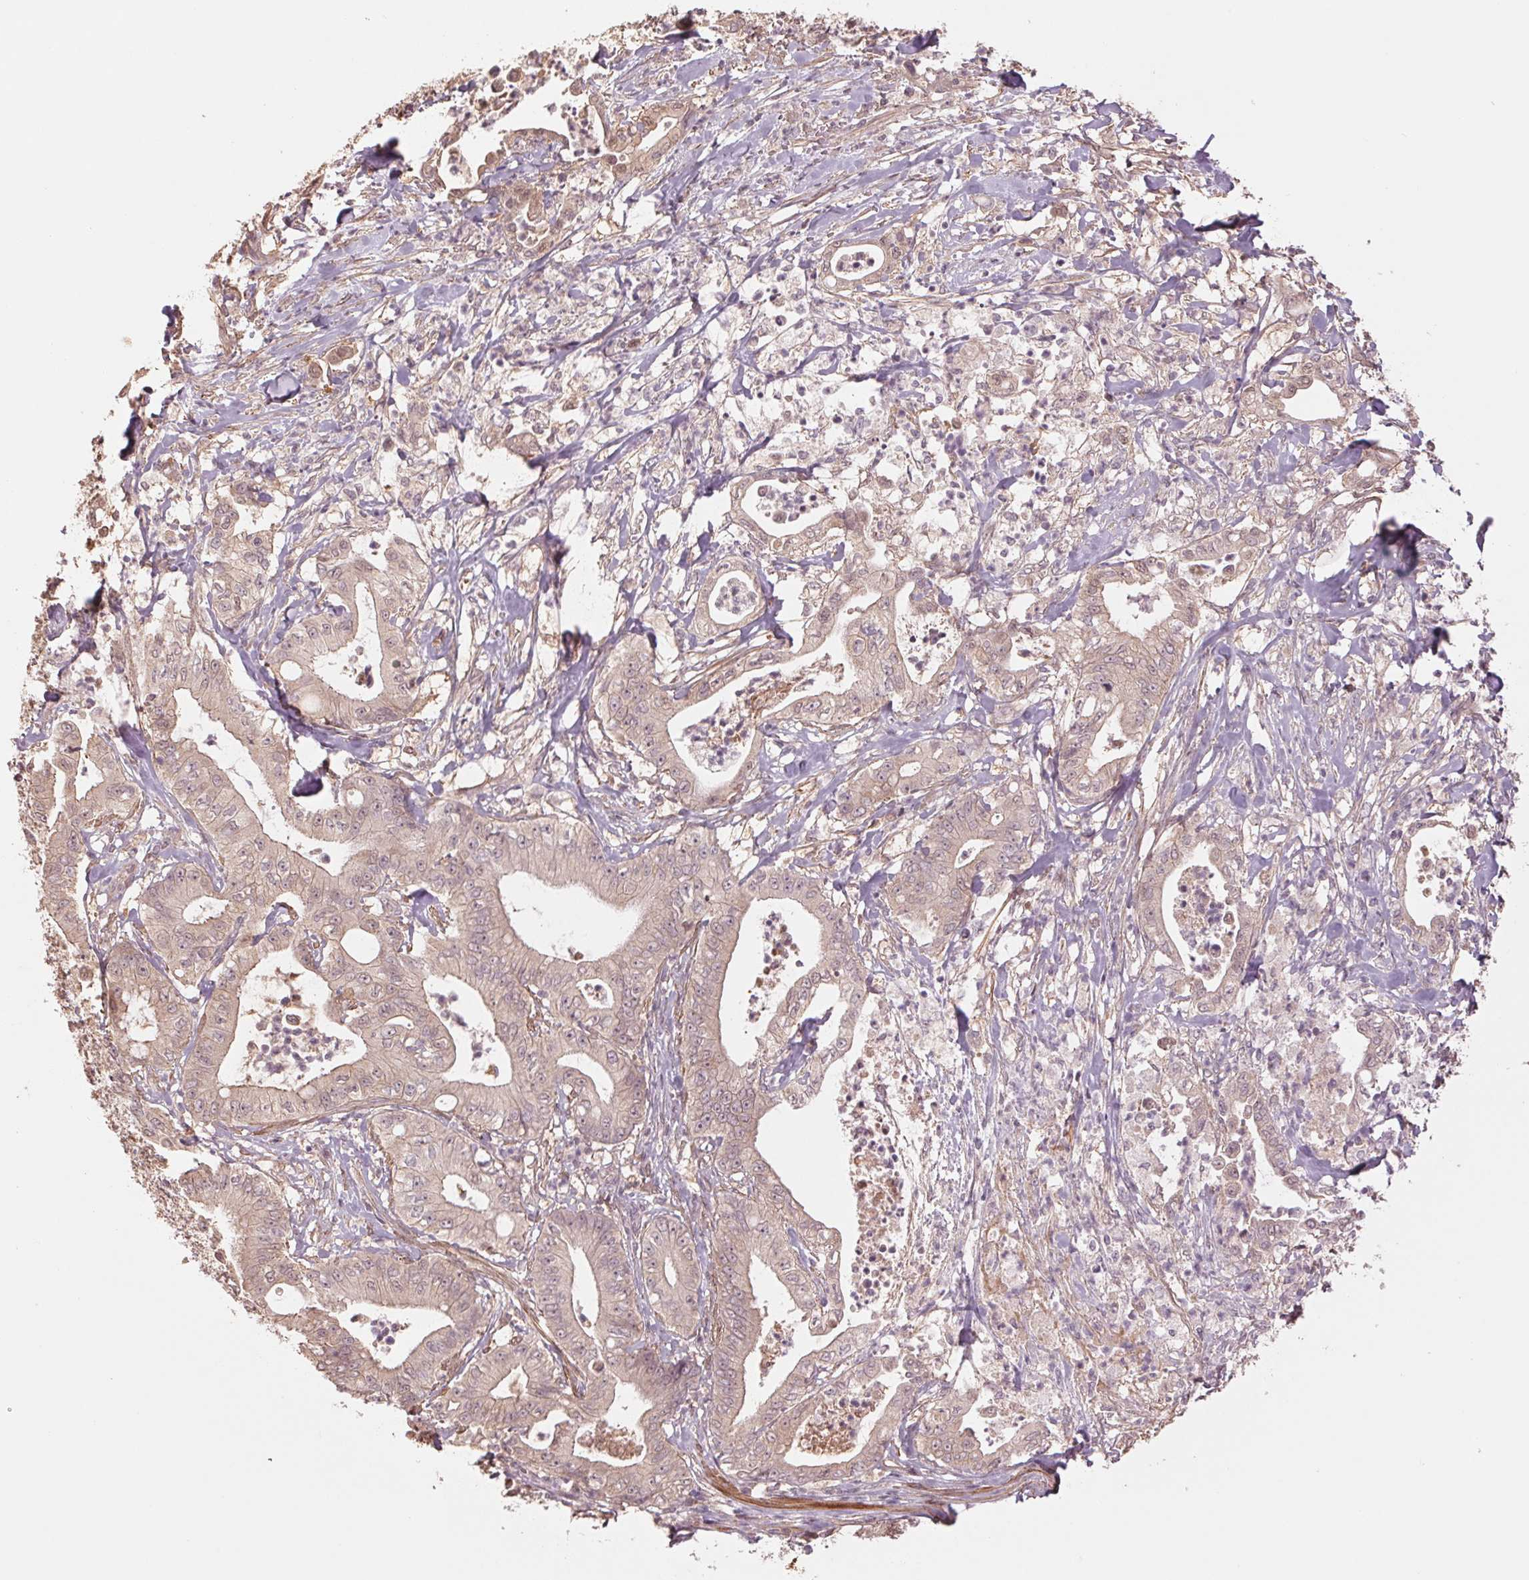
{"staining": {"intensity": "weak", "quantity": ">75%", "location": "cytoplasmic/membranous"}, "tissue": "pancreatic cancer", "cell_type": "Tumor cells", "image_type": "cancer", "snomed": [{"axis": "morphology", "description": "Adenocarcinoma, NOS"}, {"axis": "topography", "description": "Pancreas"}], "caption": "Weak cytoplasmic/membranous protein staining is seen in about >75% of tumor cells in pancreatic cancer (adenocarcinoma). (brown staining indicates protein expression, while blue staining denotes nuclei).", "gene": "PPIA", "patient": {"sex": "male", "age": 71}}